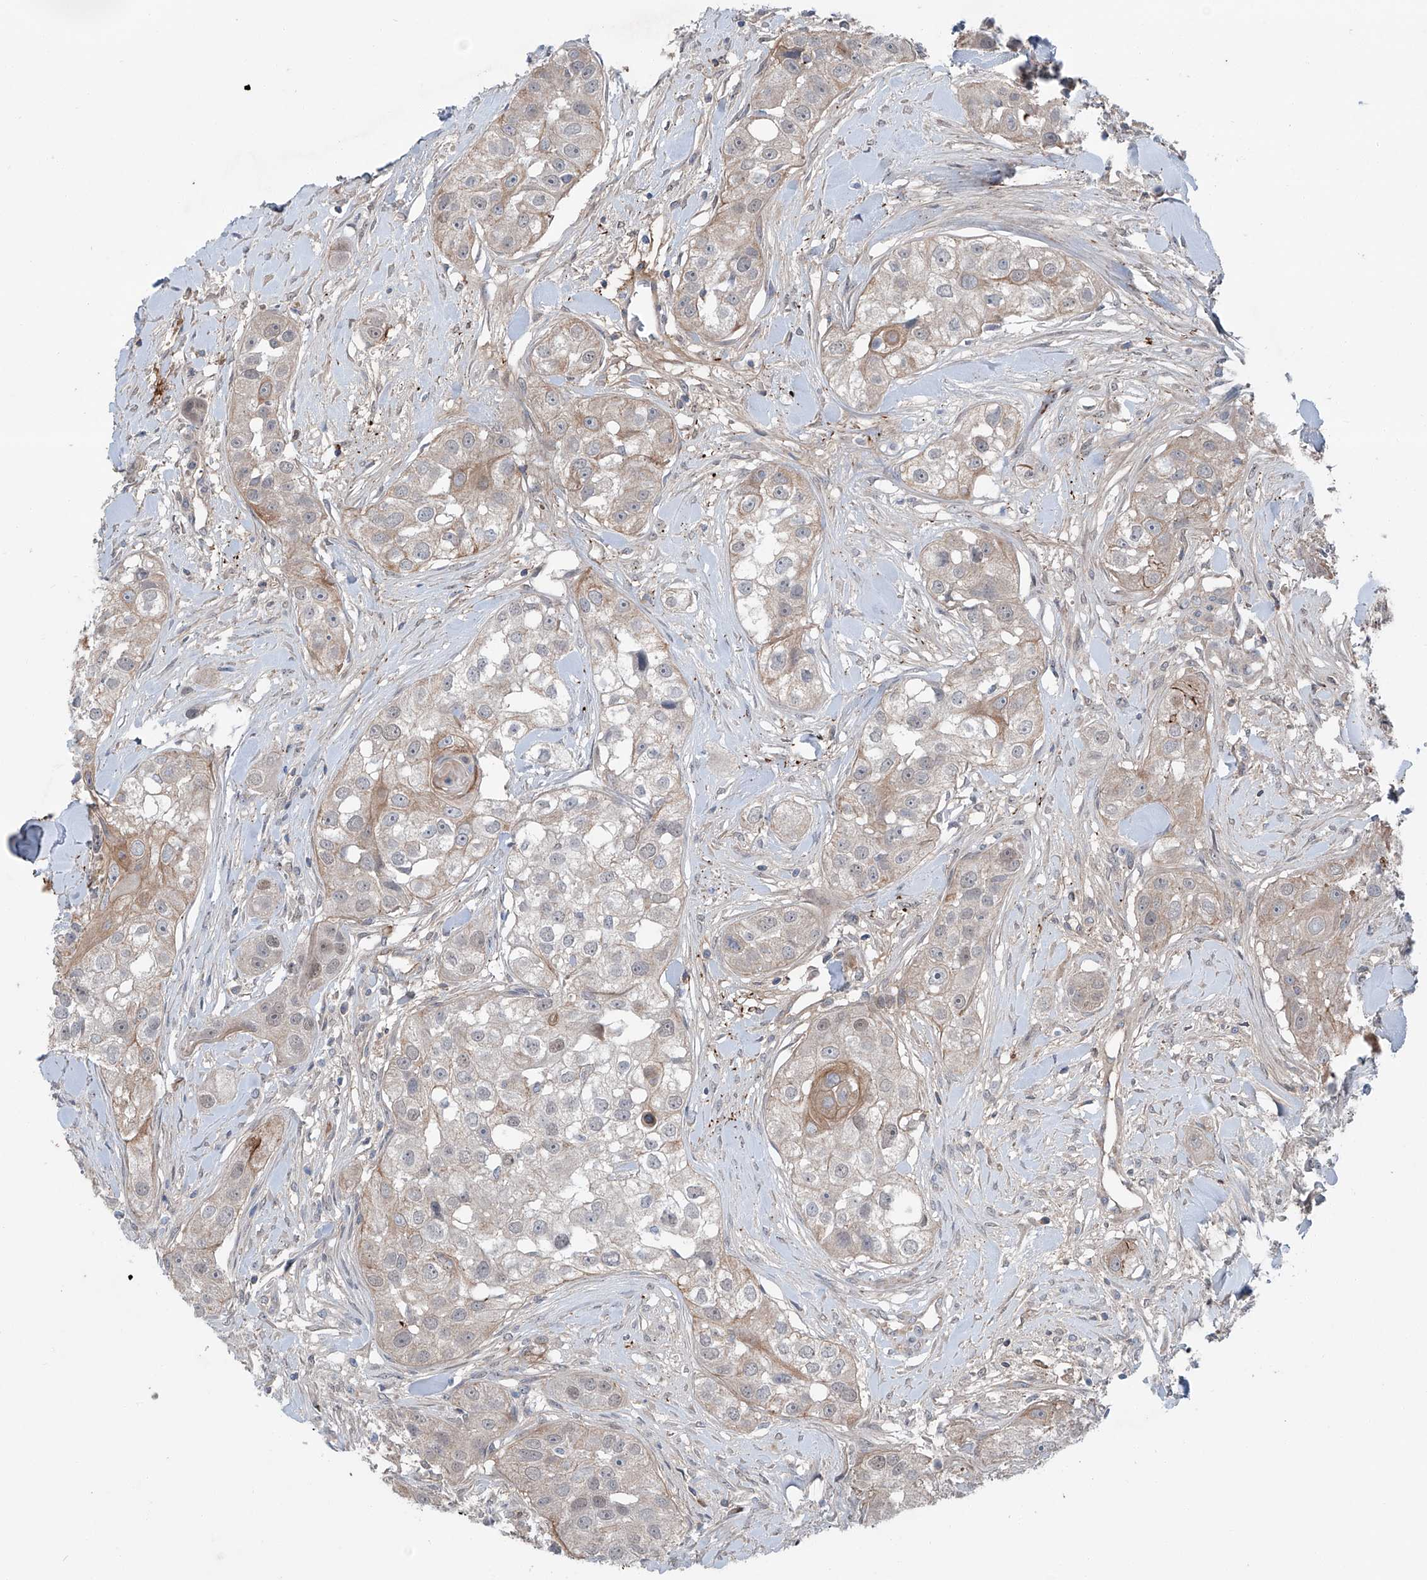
{"staining": {"intensity": "weak", "quantity": "<25%", "location": "cytoplasmic/membranous"}, "tissue": "head and neck cancer", "cell_type": "Tumor cells", "image_type": "cancer", "snomed": [{"axis": "morphology", "description": "Normal tissue, NOS"}, {"axis": "morphology", "description": "Squamous cell carcinoma, NOS"}, {"axis": "topography", "description": "Skeletal muscle"}, {"axis": "topography", "description": "Head-Neck"}], "caption": "High power microscopy micrograph of an immunohistochemistry histopathology image of squamous cell carcinoma (head and neck), revealing no significant positivity in tumor cells.", "gene": "SIX4", "patient": {"sex": "male", "age": 51}}